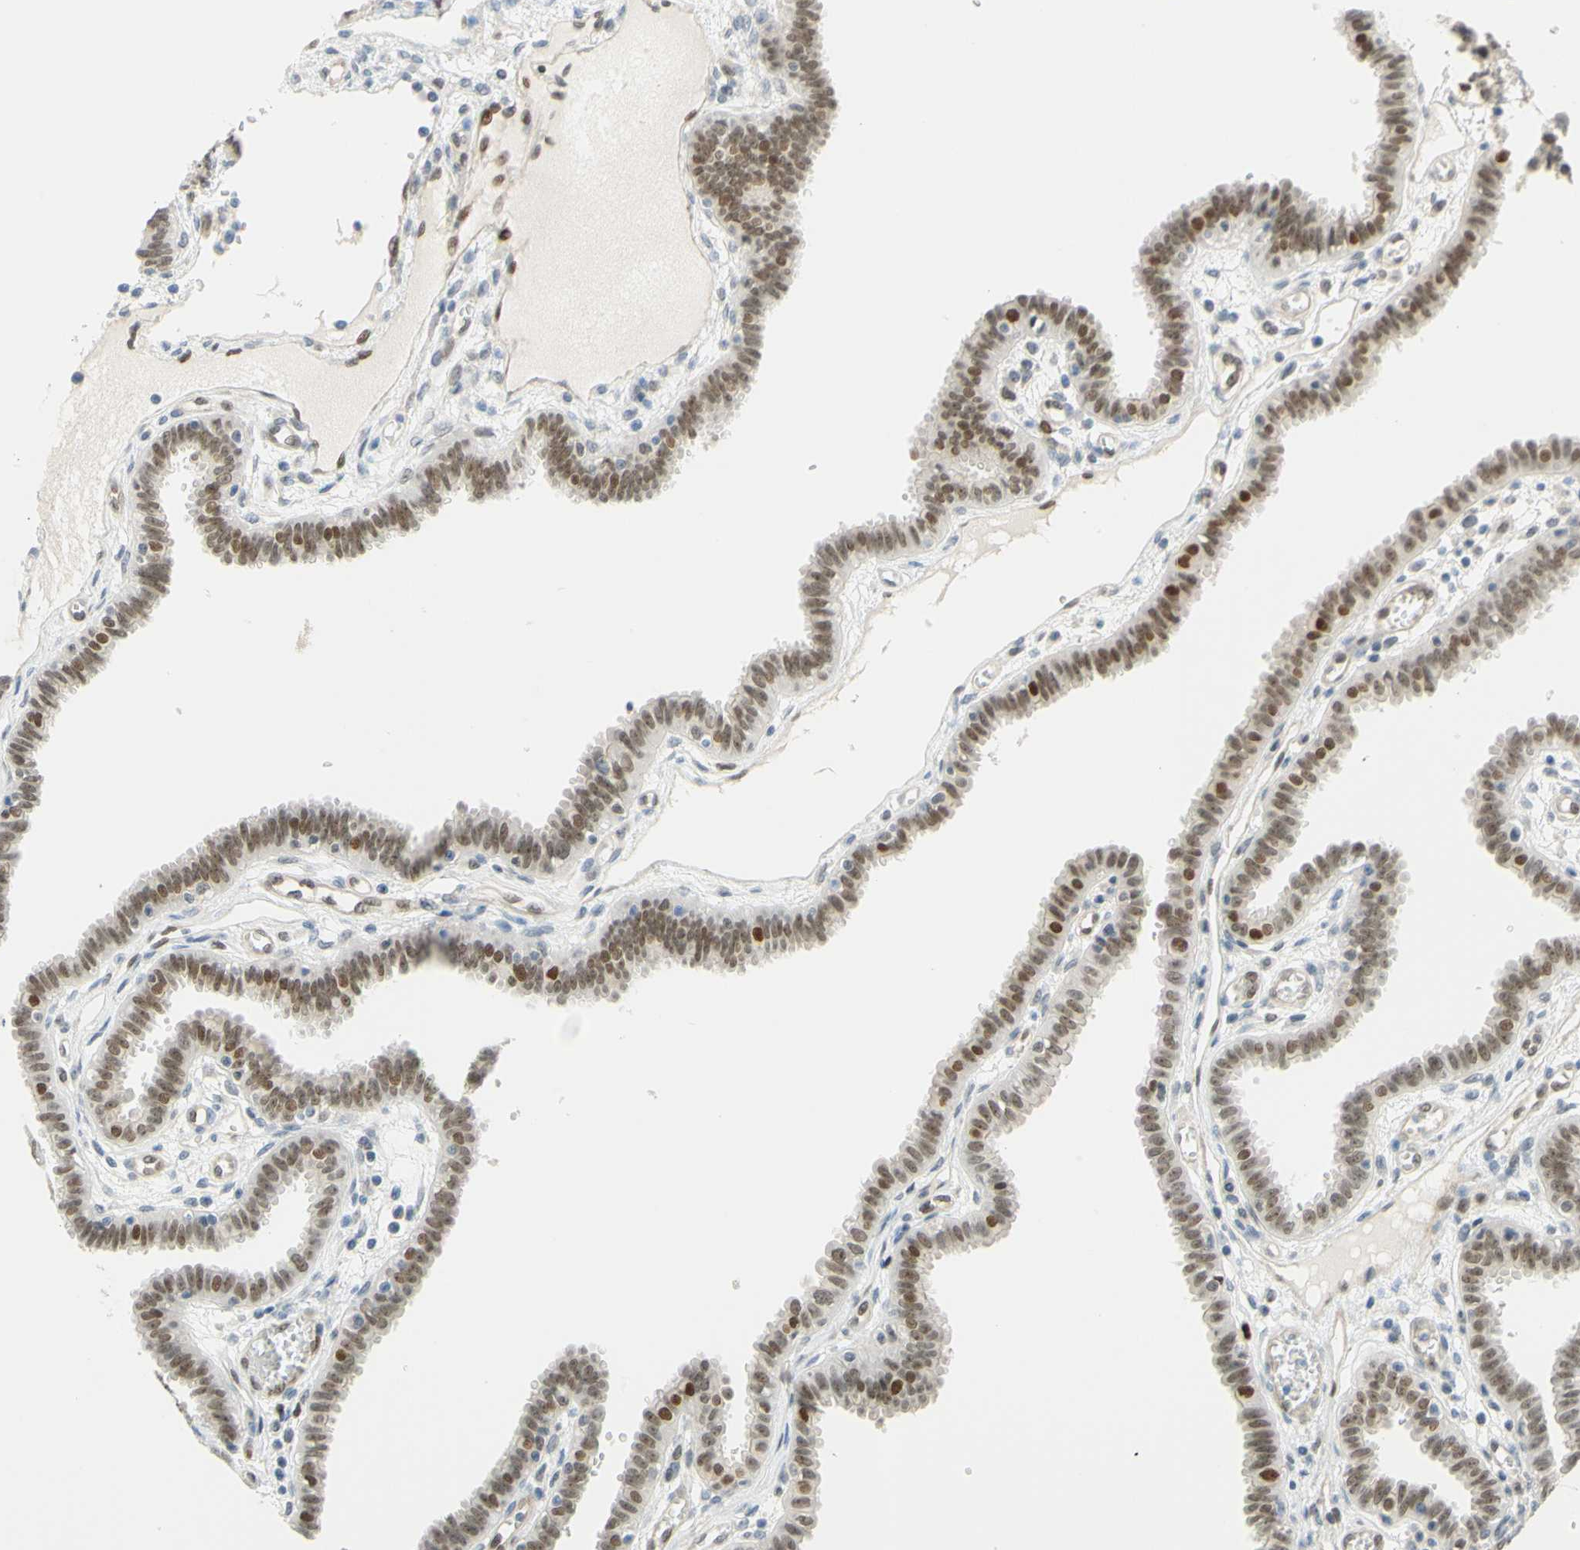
{"staining": {"intensity": "moderate", "quantity": ">75%", "location": "nuclear"}, "tissue": "fallopian tube", "cell_type": "Glandular cells", "image_type": "normal", "snomed": [{"axis": "morphology", "description": "Normal tissue, NOS"}, {"axis": "topography", "description": "Fallopian tube"}], "caption": "High-power microscopy captured an IHC micrograph of unremarkable fallopian tube, revealing moderate nuclear expression in approximately >75% of glandular cells. The protein of interest is stained brown, and the nuclei are stained in blue (DAB IHC with brightfield microscopy, high magnification).", "gene": "POLB", "patient": {"sex": "female", "age": 32}}